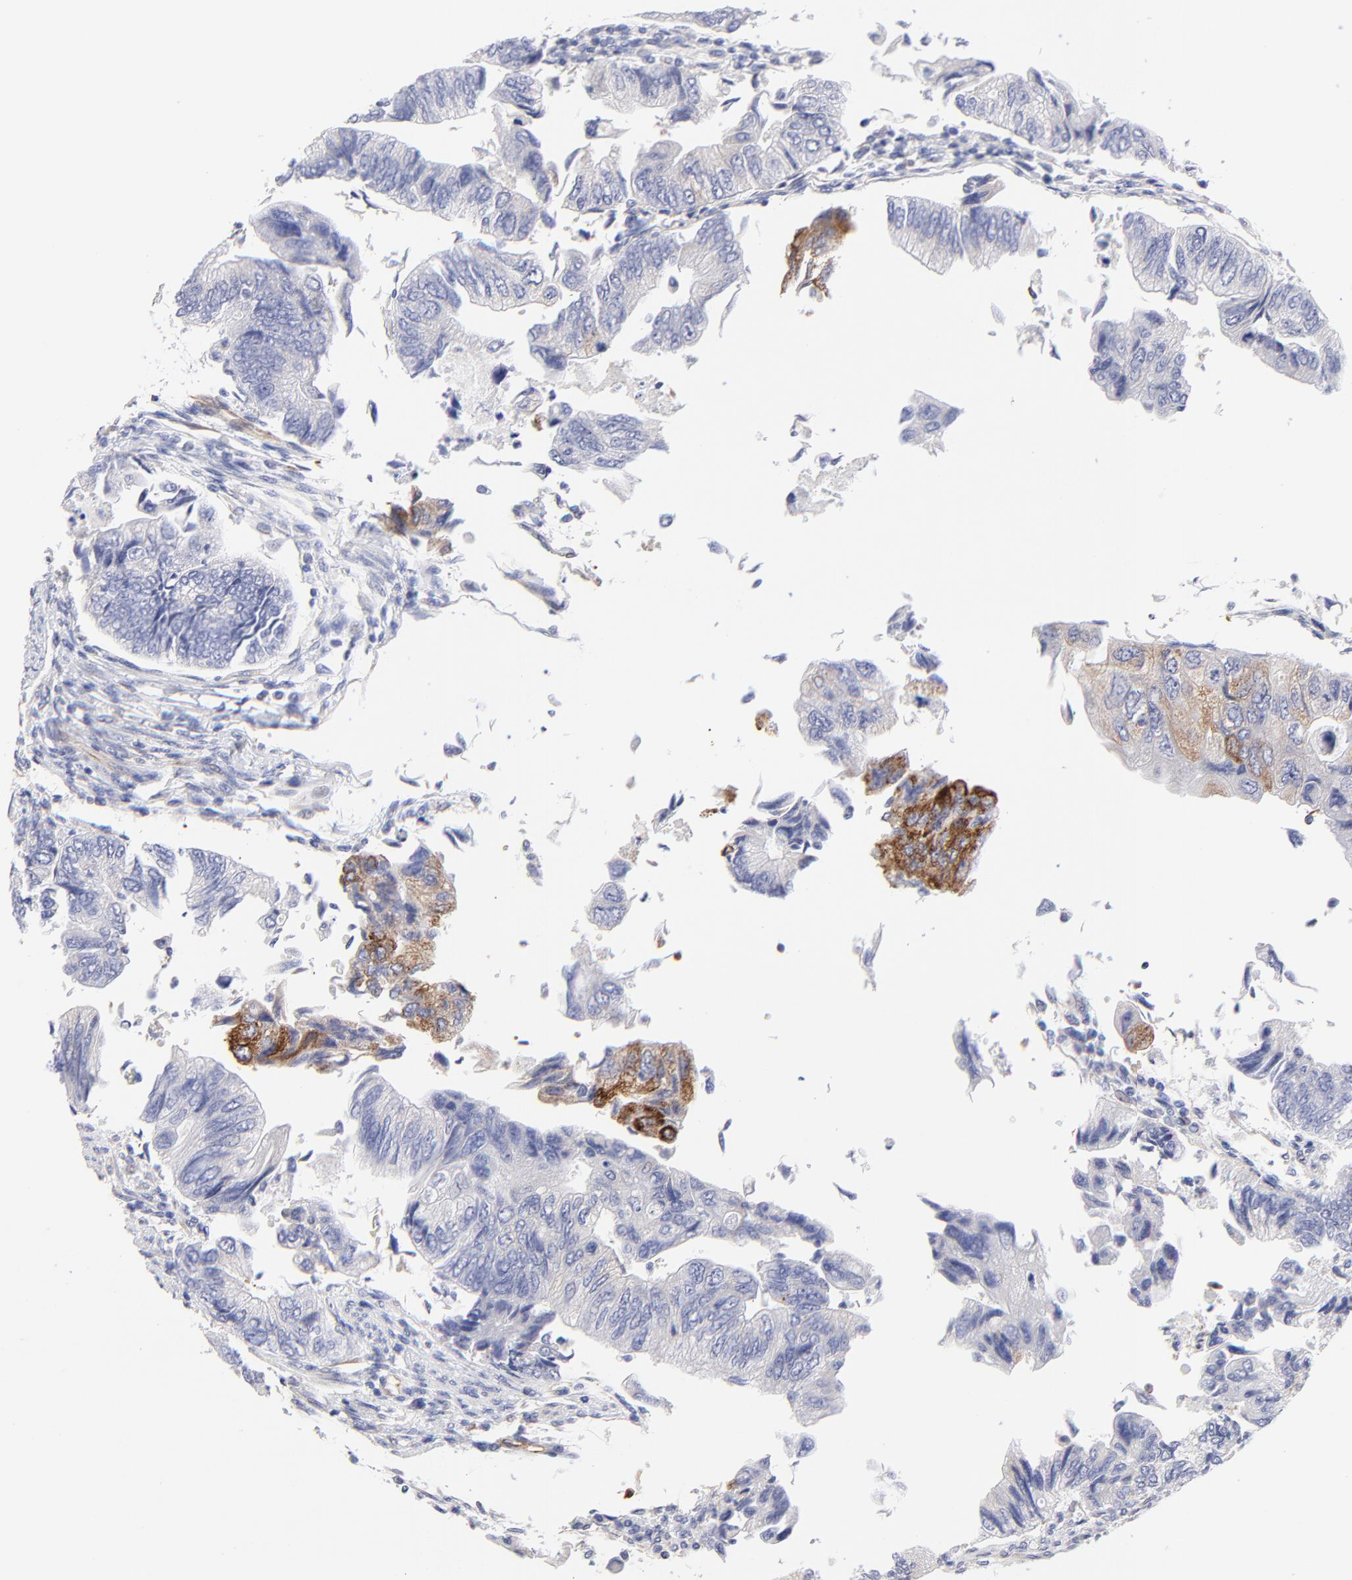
{"staining": {"intensity": "moderate", "quantity": "<25%", "location": "cytoplasmic/membranous"}, "tissue": "colorectal cancer", "cell_type": "Tumor cells", "image_type": "cancer", "snomed": [{"axis": "morphology", "description": "Adenocarcinoma, NOS"}, {"axis": "topography", "description": "Colon"}], "caption": "An image of human colorectal cancer stained for a protein demonstrates moderate cytoplasmic/membranous brown staining in tumor cells. (Stains: DAB (3,3'-diaminobenzidine) in brown, nuclei in blue, Microscopy: brightfield microscopy at high magnification).", "gene": "COX8C", "patient": {"sex": "female", "age": 11}}